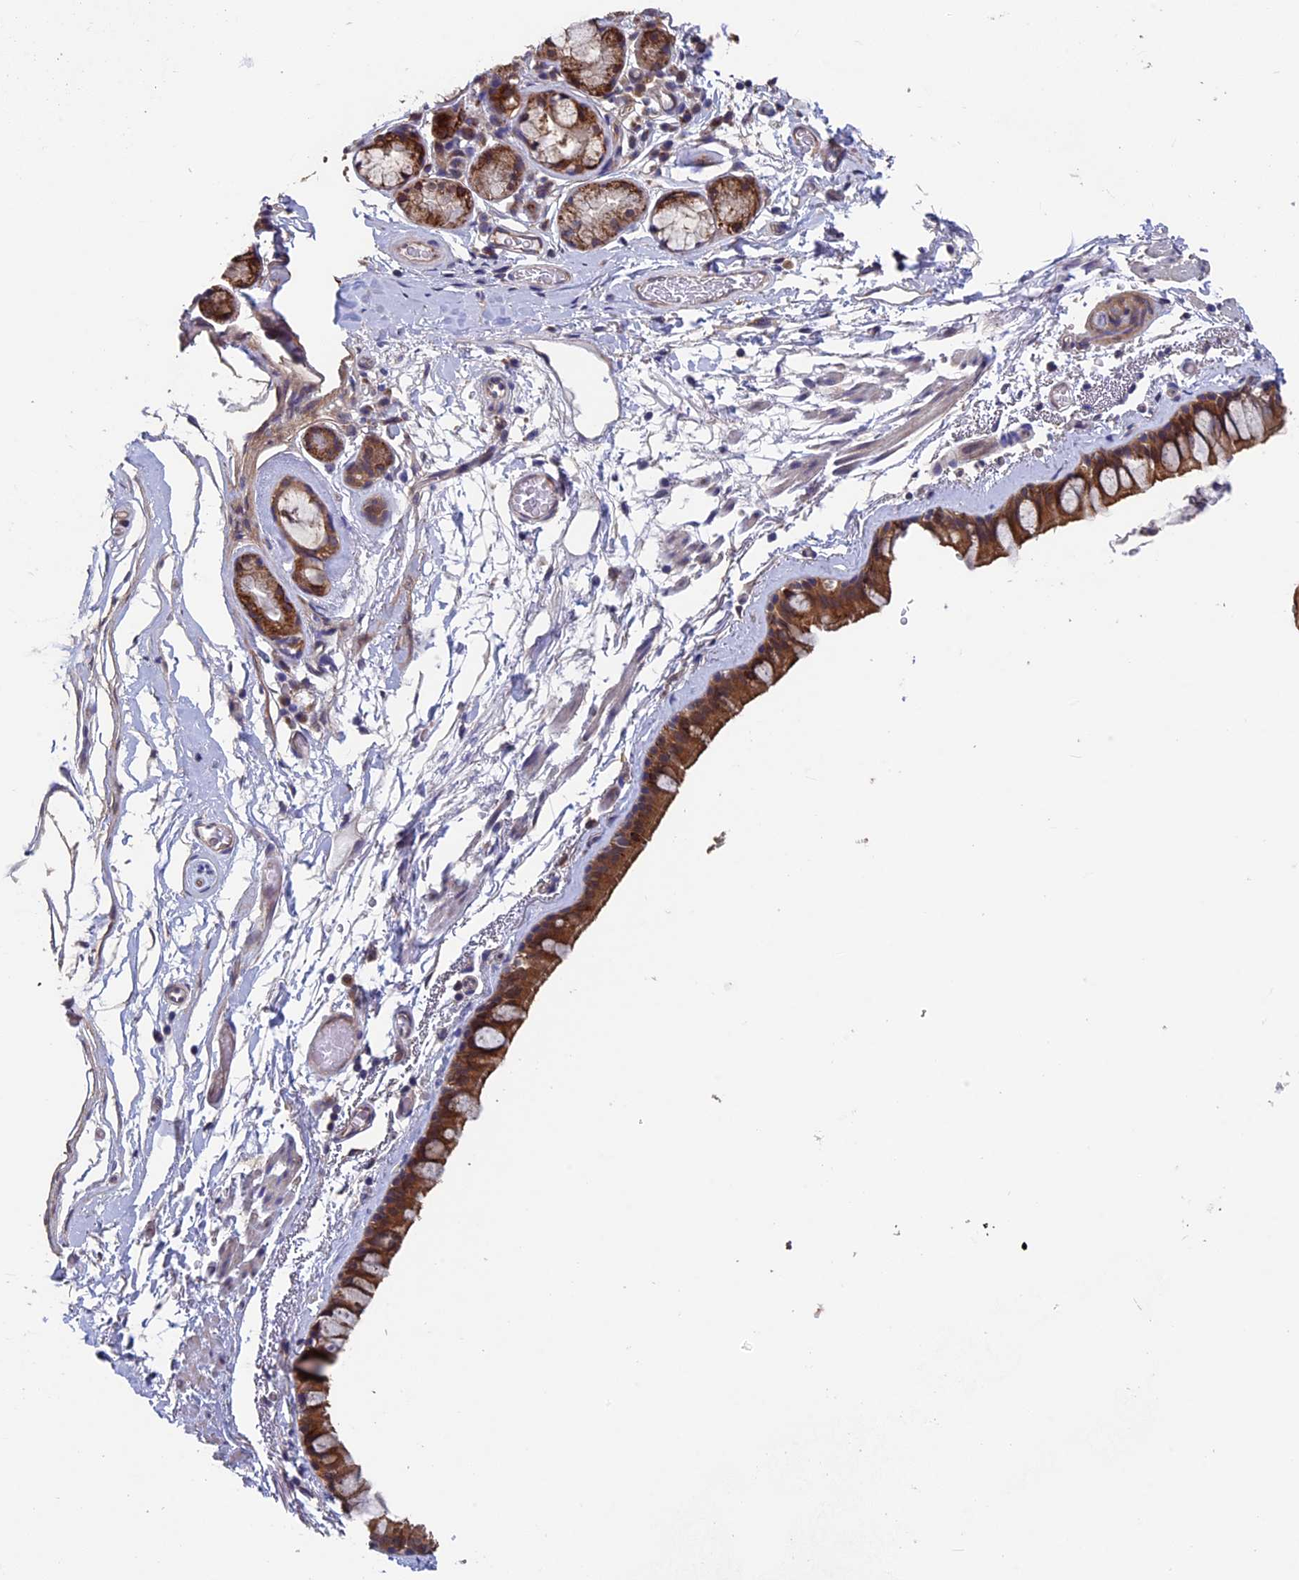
{"staining": {"intensity": "strong", "quantity": ">75%", "location": "cytoplasmic/membranous"}, "tissue": "bronchus", "cell_type": "Respiratory epithelial cells", "image_type": "normal", "snomed": [{"axis": "morphology", "description": "Normal tissue, NOS"}, {"axis": "topography", "description": "Cartilage tissue"}], "caption": "Immunohistochemical staining of unremarkable human bronchus demonstrates >75% levels of strong cytoplasmic/membranous protein expression in approximately >75% of respiratory epithelial cells.", "gene": "LCMT1", "patient": {"sex": "male", "age": 63}}